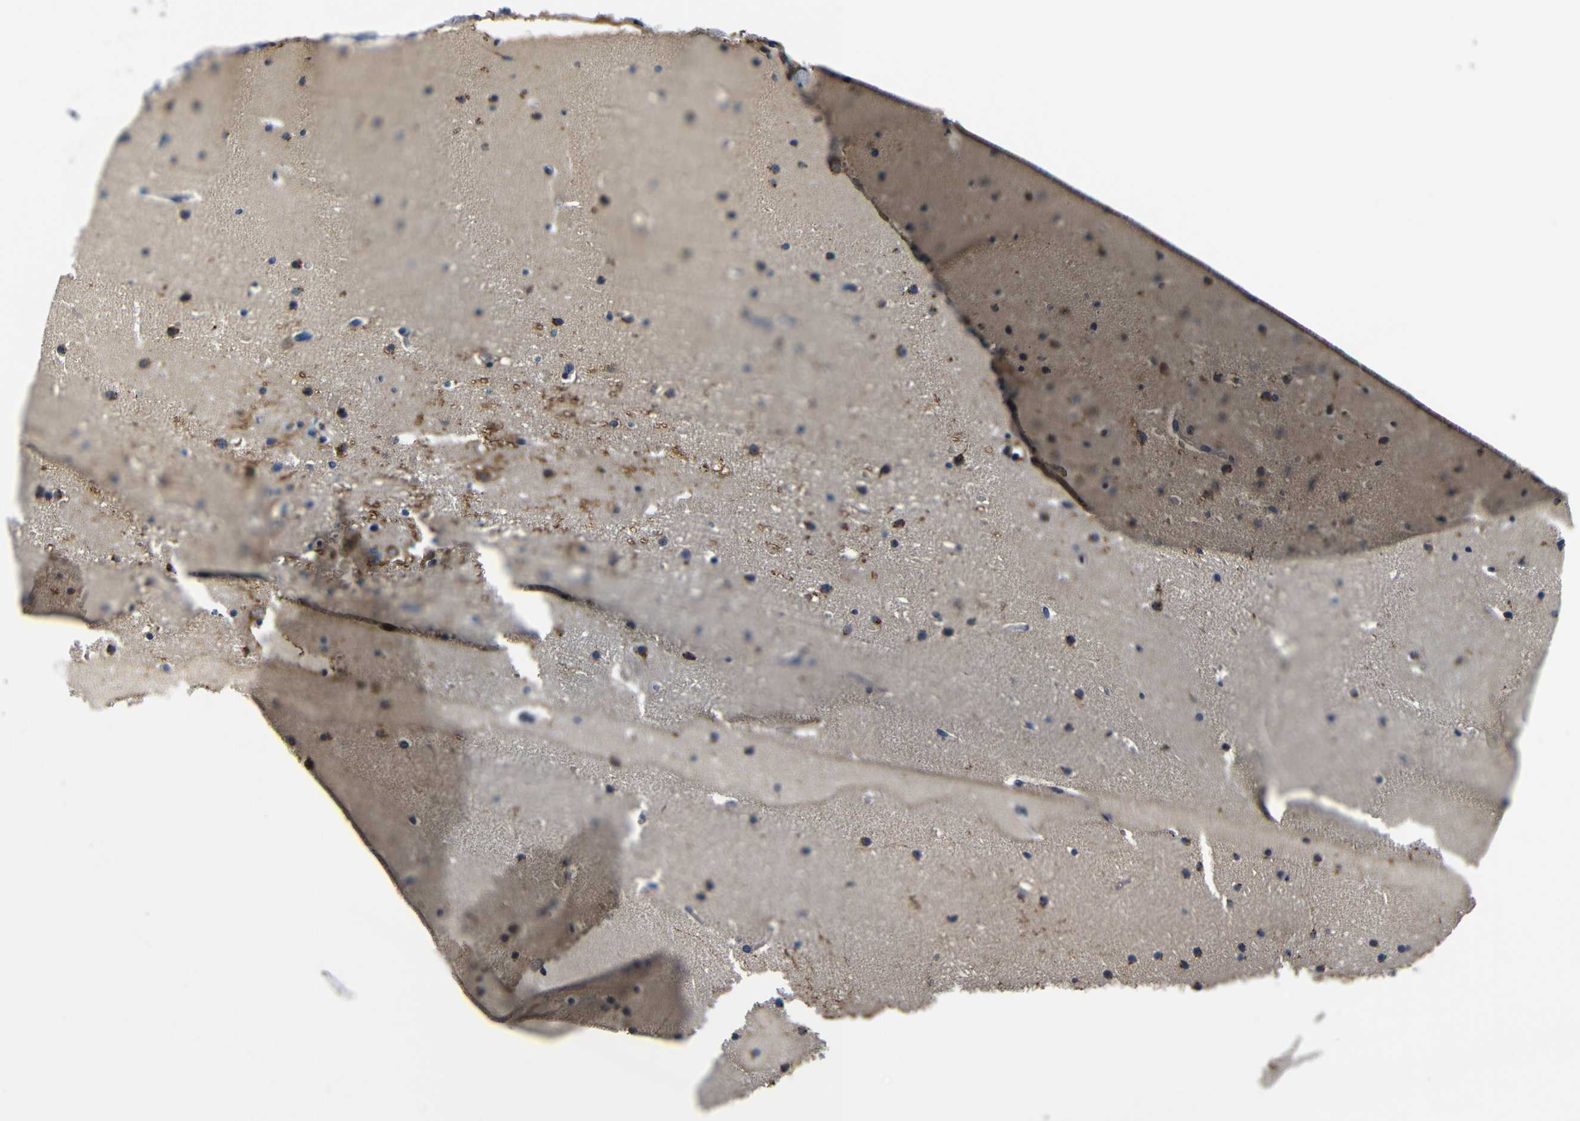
{"staining": {"intensity": "moderate", "quantity": ">75%", "location": "cytoplasmic/membranous"}, "tissue": "cerebellum", "cell_type": "Cells in granular layer", "image_type": "normal", "snomed": [{"axis": "morphology", "description": "Normal tissue, NOS"}, {"axis": "topography", "description": "Cerebellum"}], "caption": "Immunohistochemistry (IHC) histopathology image of normal cerebellum stained for a protein (brown), which exhibits medium levels of moderate cytoplasmic/membranous positivity in about >75% of cells in granular layer.", "gene": "FKBP14", "patient": {"sex": "male", "age": 45}}